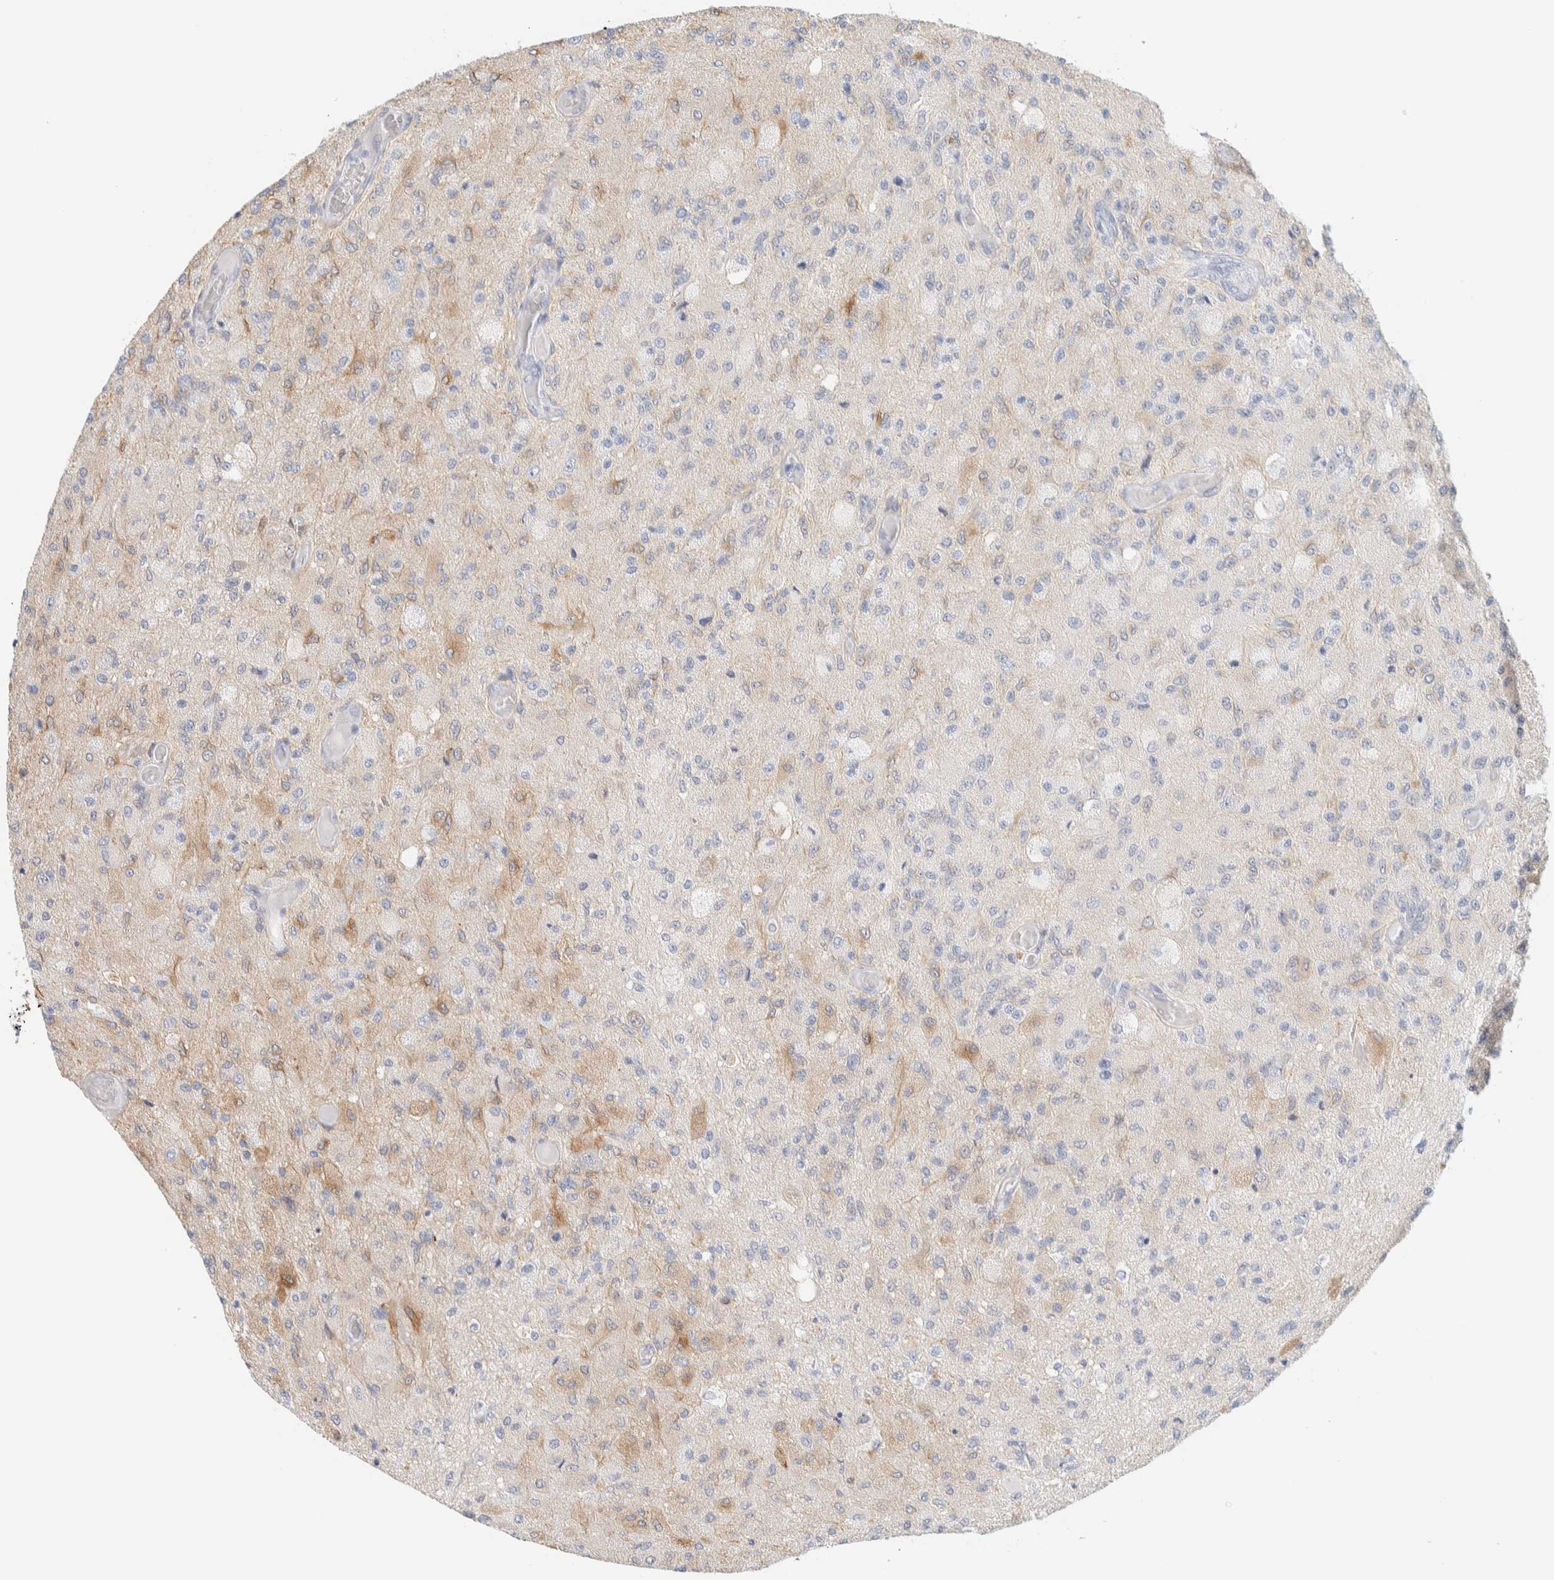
{"staining": {"intensity": "weak", "quantity": "<25%", "location": "cytoplasmic/membranous"}, "tissue": "glioma", "cell_type": "Tumor cells", "image_type": "cancer", "snomed": [{"axis": "morphology", "description": "Normal tissue, NOS"}, {"axis": "morphology", "description": "Glioma, malignant, High grade"}, {"axis": "topography", "description": "Cerebral cortex"}], "caption": "Immunohistochemistry (IHC) micrograph of glioma stained for a protein (brown), which shows no staining in tumor cells. (DAB immunohistochemistry visualized using brightfield microscopy, high magnification).", "gene": "AFMID", "patient": {"sex": "male", "age": 77}}